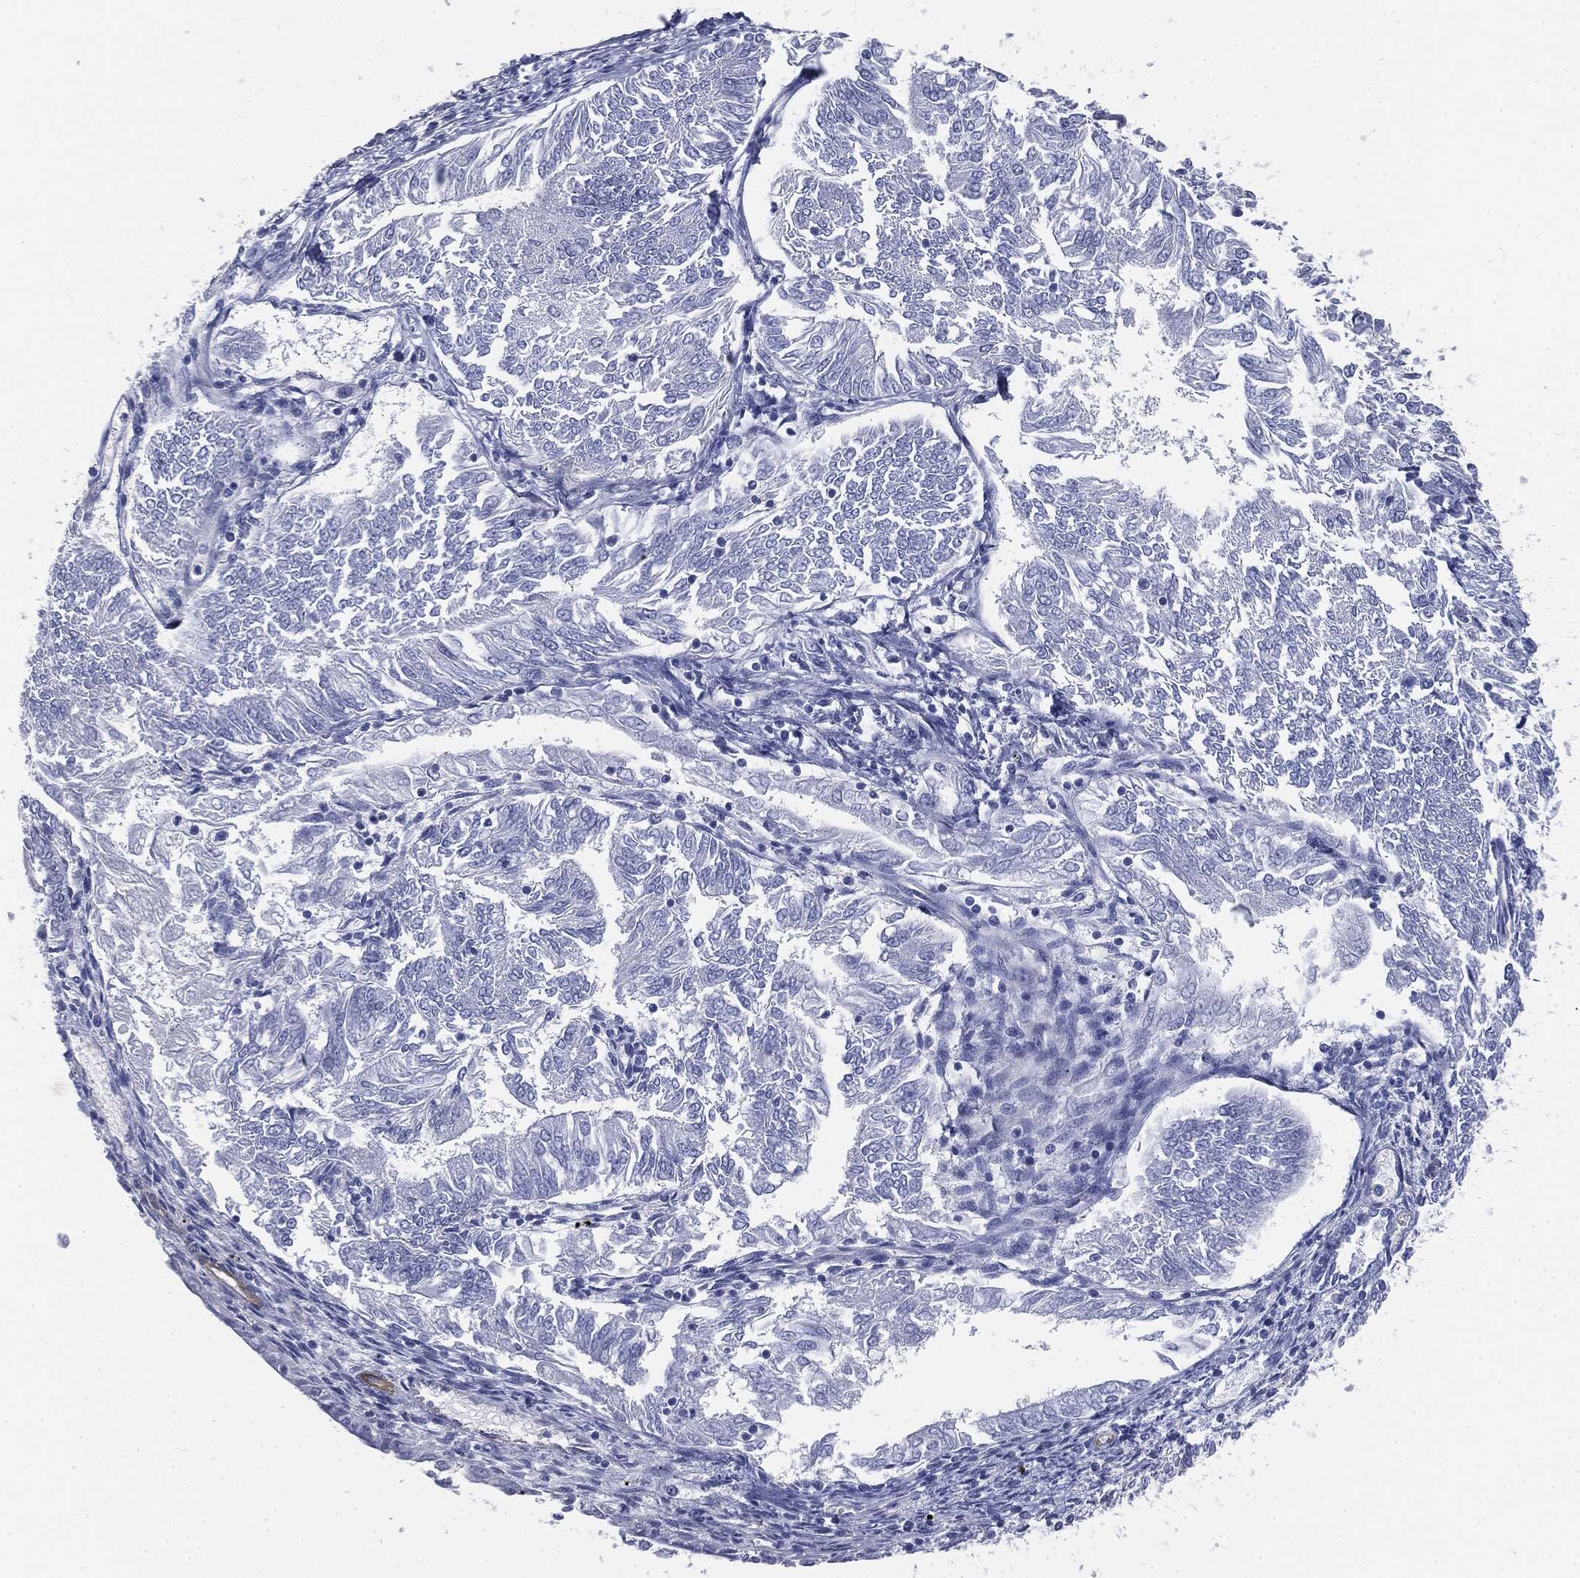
{"staining": {"intensity": "negative", "quantity": "none", "location": "none"}, "tissue": "endometrial cancer", "cell_type": "Tumor cells", "image_type": "cancer", "snomed": [{"axis": "morphology", "description": "Adenocarcinoma, NOS"}, {"axis": "topography", "description": "Endometrium"}], "caption": "Tumor cells are negative for brown protein staining in endometrial cancer (adenocarcinoma).", "gene": "MUC5AC", "patient": {"sex": "female", "age": 58}}